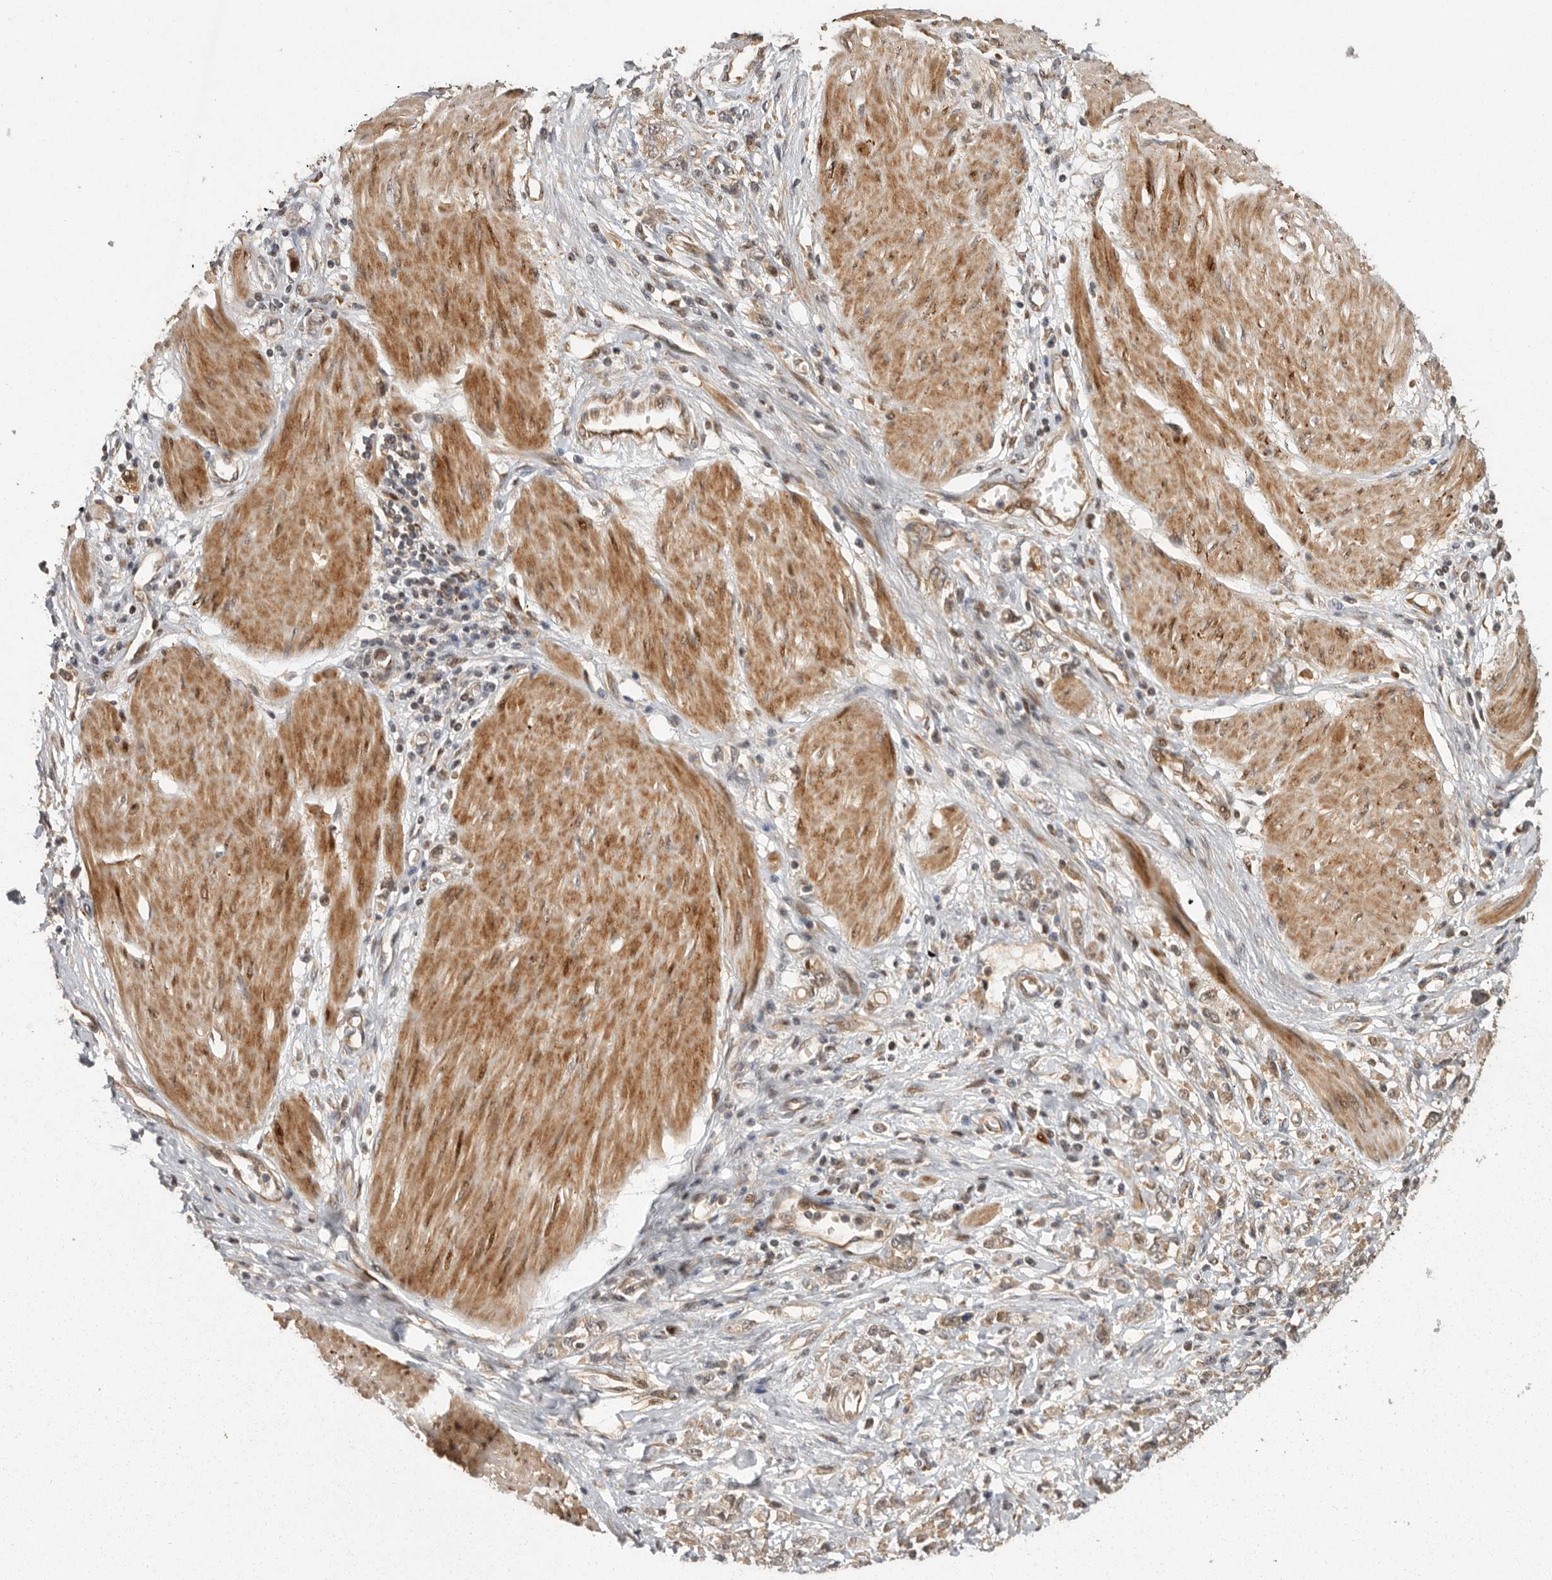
{"staining": {"intensity": "weak", "quantity": ">75%", "location": "cytoplasmic/membranous"}, "tissue": "stomach cancer", "cell_type": "Tumor cells", "image_type": "cancer", "snomed": [{"axis": "morphology", "description": "Adenocarcinoma, NOS"}, {"axis": "topography", "description": "Stomach"}], "caption": "Protein analysis of stomach adenocarcinoma tissue displays weak cytoplasmic/membranous positivity in about >75% of tumor cells. Nuclei are stained in blue.", "gene": "SWT1", "patient": {"sex": "female", "age": 76}}